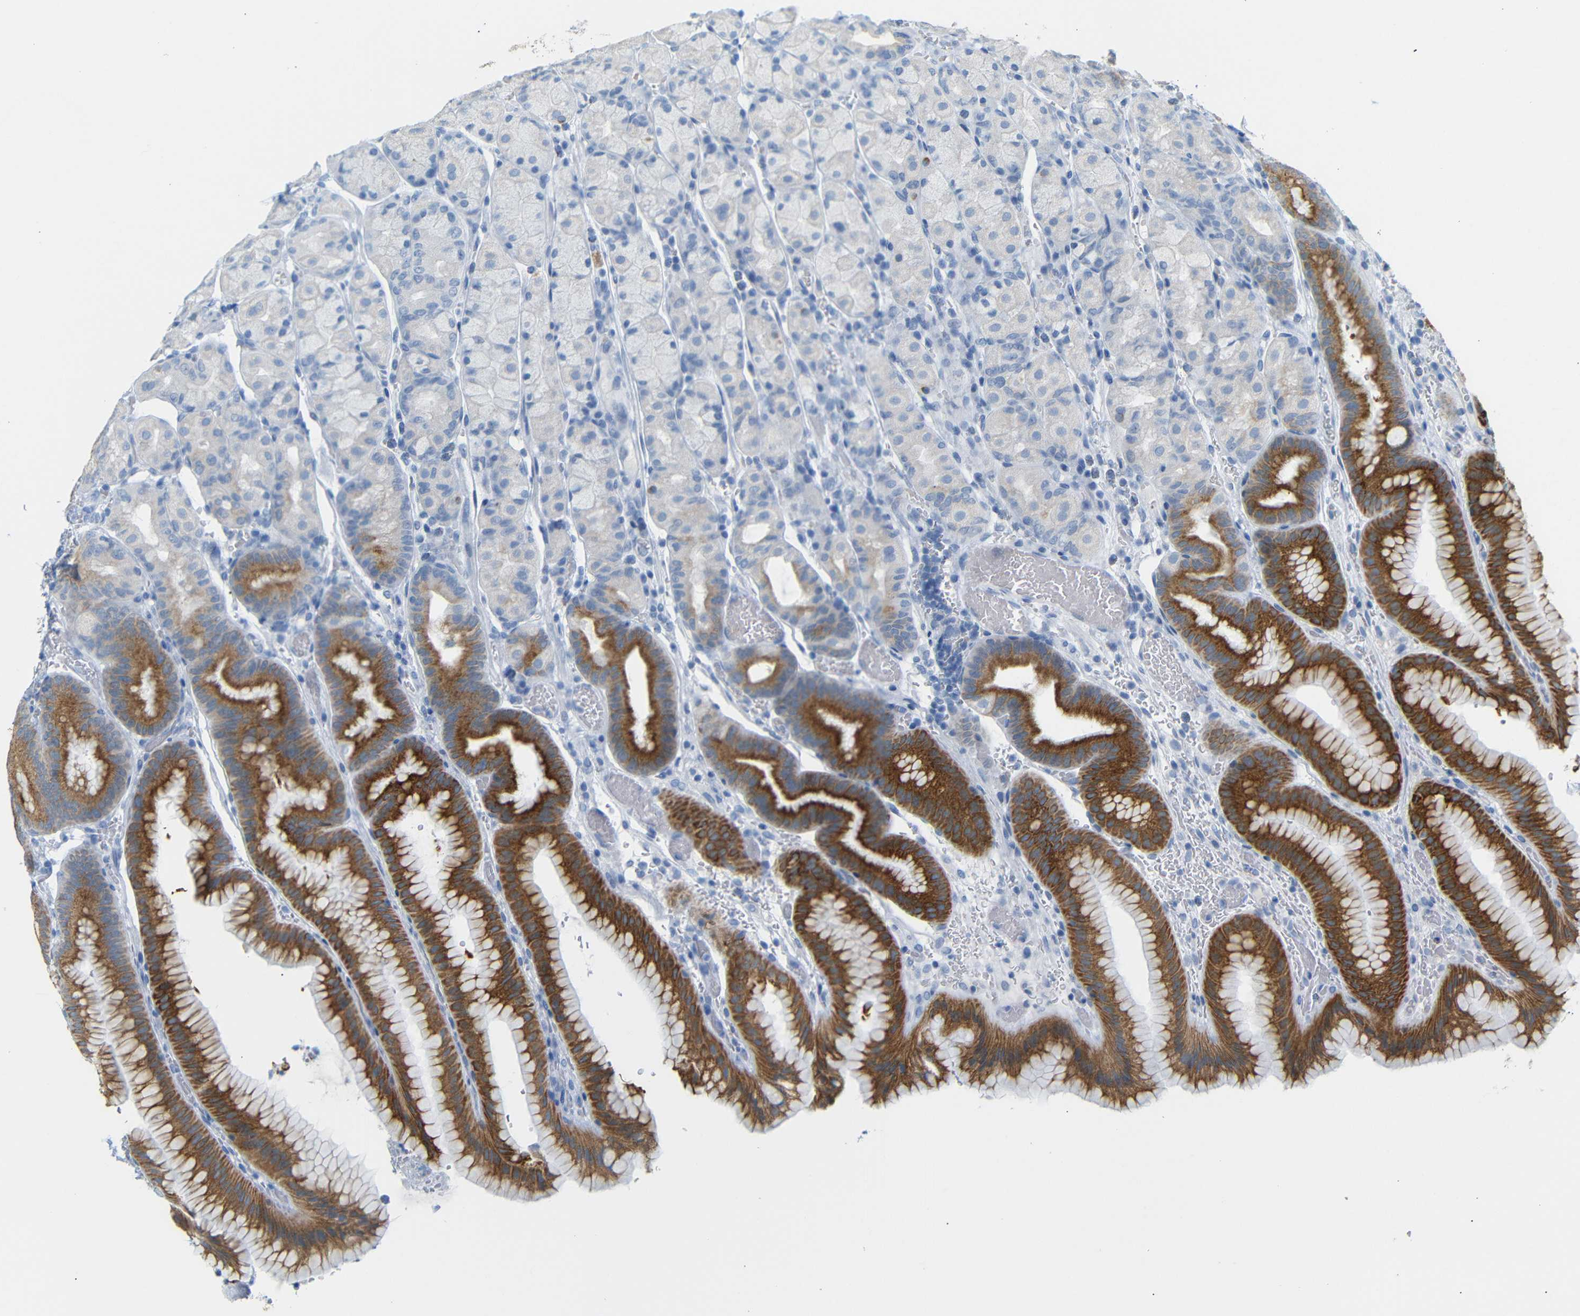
{"staining": {"intensity": "strong", "quantity": "25%-75%", "location": "cytoplasmic/membranous"}, "tissue": "stomach", "cell_type": "Glandular cells", "image_type": "normal", "snomed": [{"axis": "morphology", "description": "Normal tissue, NOS"}, {"axis": "morphology", "description": "Carcinoid, malignant, NOS"}, {"axis": "topography", "description": "Stomach, upper"}], "caption": "Glandular cells display high levels of strong cytoplasmic/membranous staining in approximately 25%-75% of cells in normal human stomach.", "gene": "DYNAP", "patient": {"sex": "male", "age": 39}}